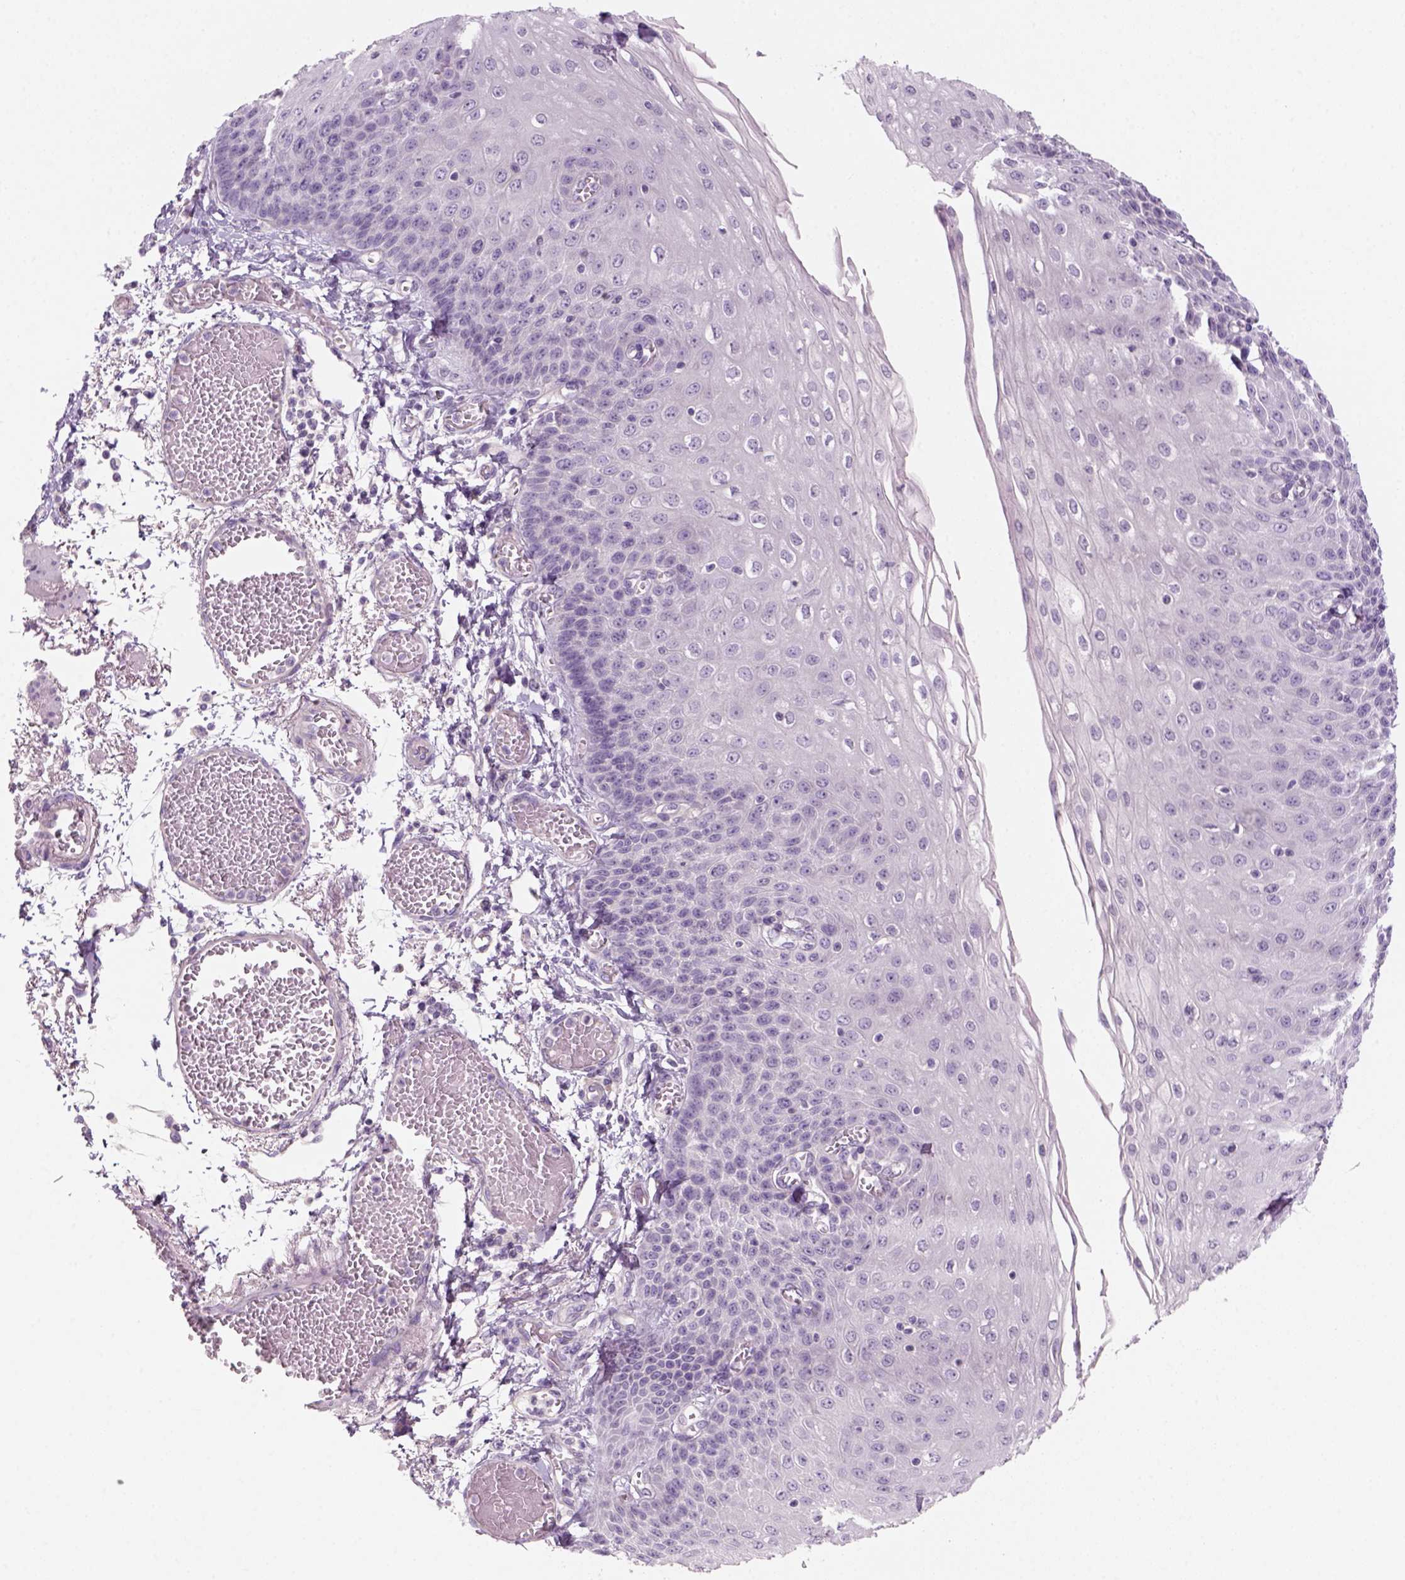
{"staining": {"intensity": "negative", "quantity": "none", "location": "none"}, "tissue": "esophagus", "cell_type": "Squamous epithelial cells", "image_type": "normal", "snomed": [{"axis": "morphology", "description": "Normal tissue, NOS"}, {"axis": "morphology", "description": "Adenocarcinoma, NOS"}, {"axis": "topography", "description": "Esophagus"}], "caption": "High magnification brightfield microscopy of unremarkable esophagus stained with DAB (3,3'-diaminobenzidine) (brown) and counterstained with hematoxylin (blue): squamous epithelial cells show no significant positivity. (DAB immunohistochemistry (IHC), high magnification).", "gene": "KRT25", "patient": {"sex": "male", "age": 81}}